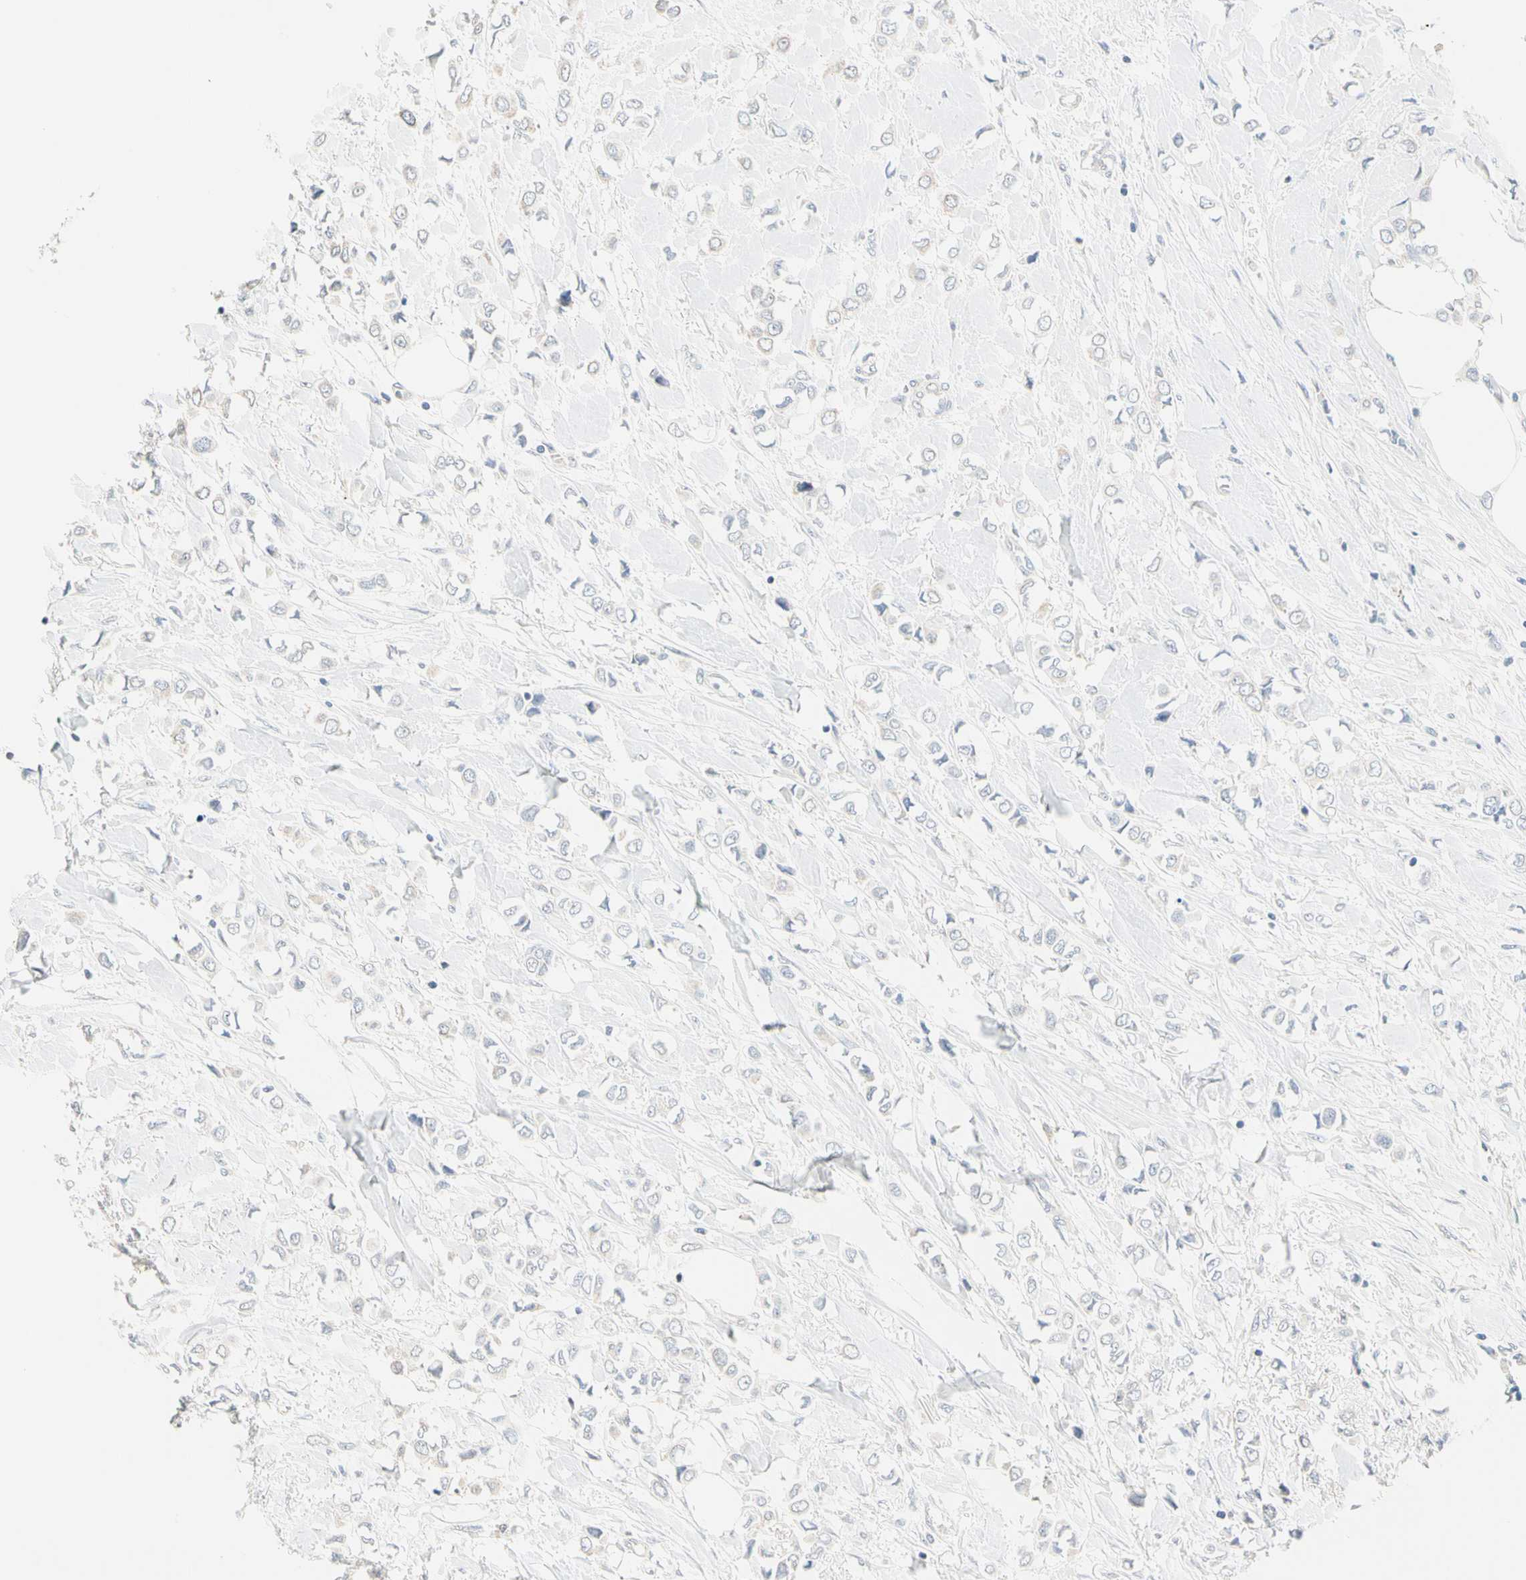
{"staining": {"intensity": "negative", "quantity": "none", "location": "none"}, "tissue": "breast cancer", "cell_type": "Tumor cells", "image_type": "cancer", "snomed": [{"axis": "morphology", "description": "Lobular carcinoma"}, {"axis": "topography", "description": "Breast"}], "caption": "High magnification brightfield microscopy of breast lobular carcinoma stained with DAB (brown) and counterstained with hematoxylin (blue): tumor cells show no significant expression.", "gene": "GPR153", "patient": {"sex": "female", "age": 51}}